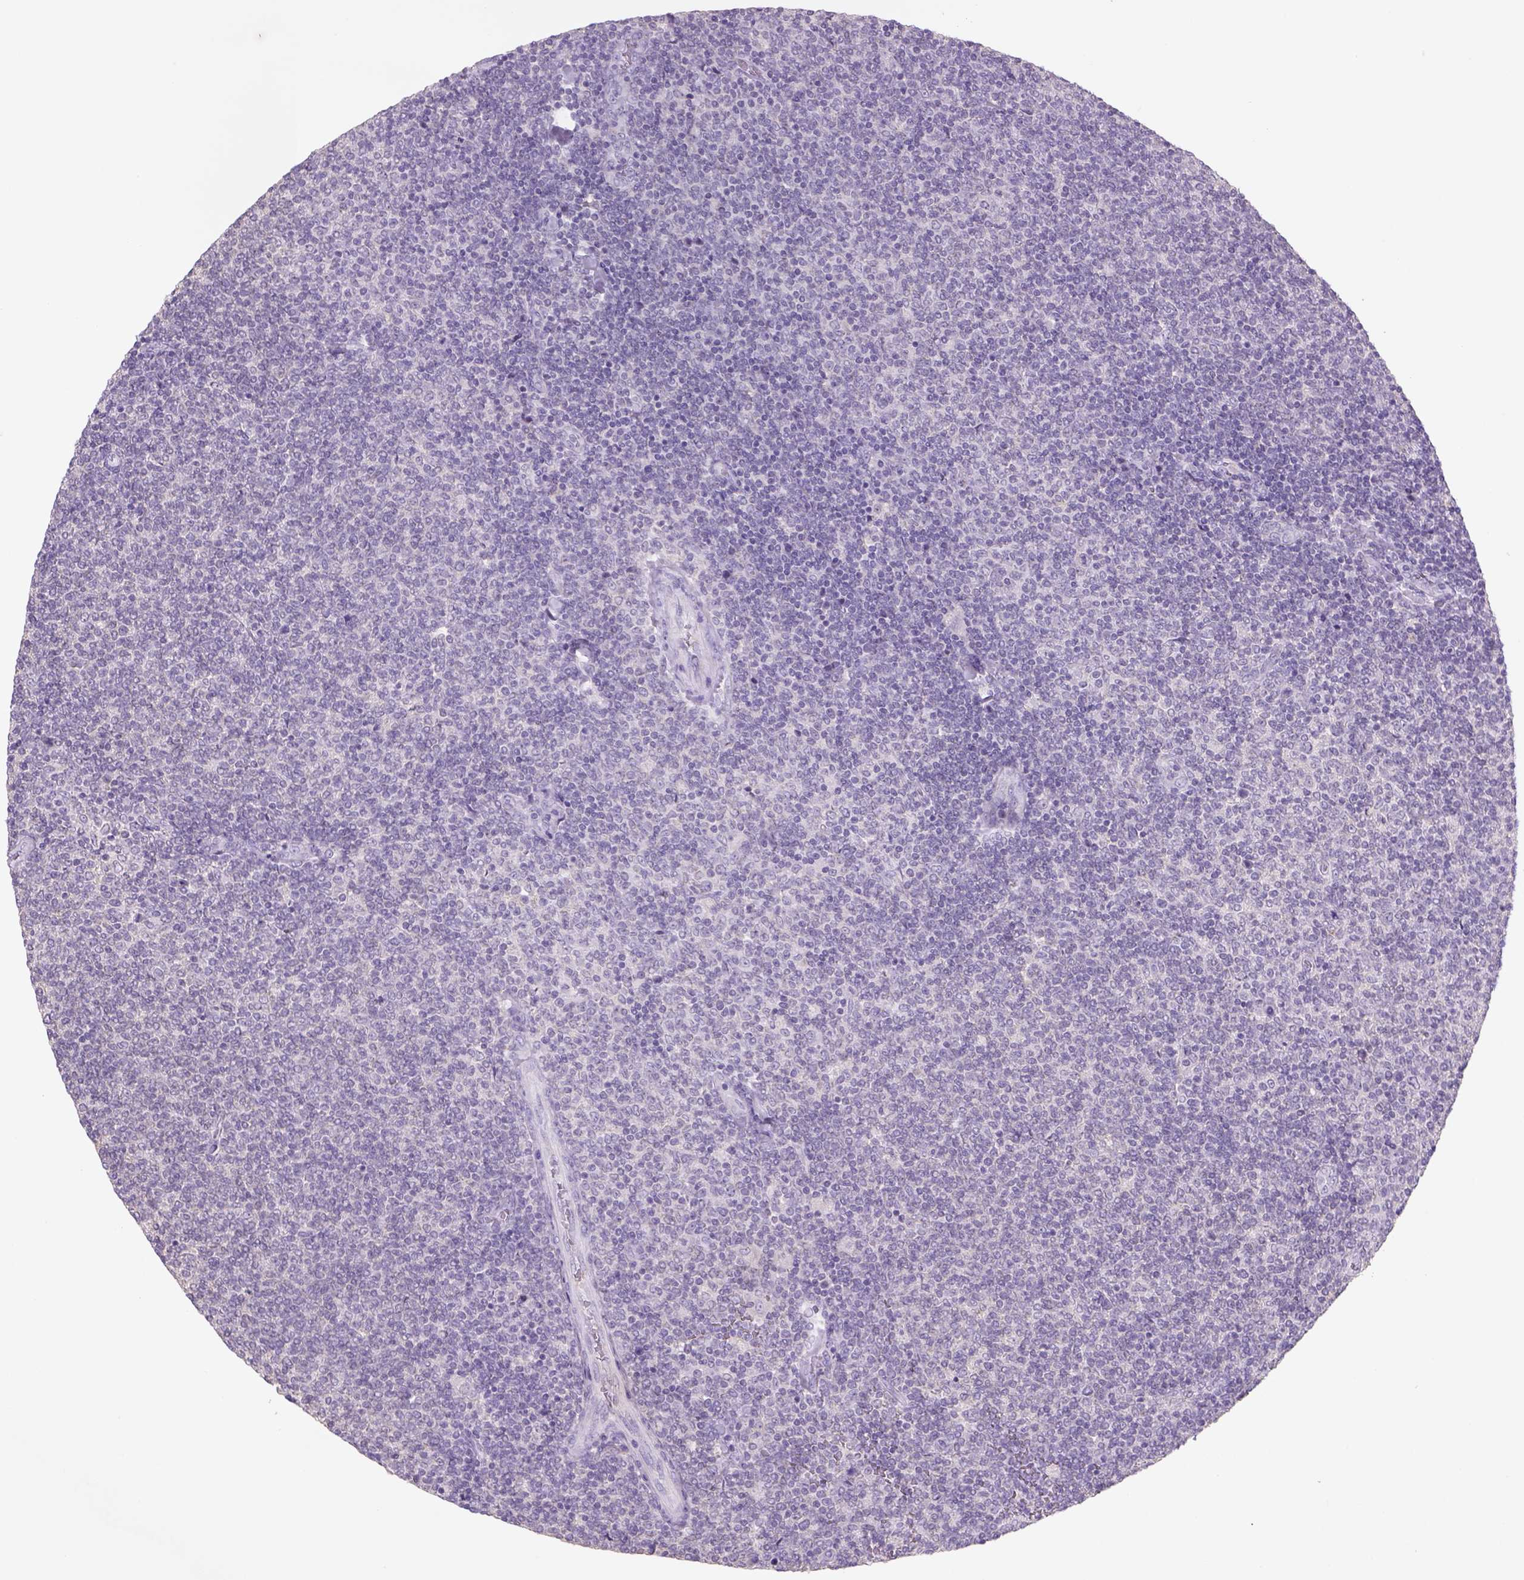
{"staining": {"intensity": "negative", "quantity": "none", "location": "none"}, "tissue": "lymphoma", "cell_type": "Tumor cells", "image_type": "cancer", "snomed": [{"axis": "morphology", "description": "Malignant lymphoma, non-Hodgkin's type, Low grade"}, {"axis": "topography", "description": "Lymph node"}], "caption": "Immunohistochemical staining of malignant lymphoma, non-Hodgkin's type (low-grade) demonstrates no significant expression in tumor cells.", "gene": "NAALAD2", "patient": {"sex": "male", "age": 52}}